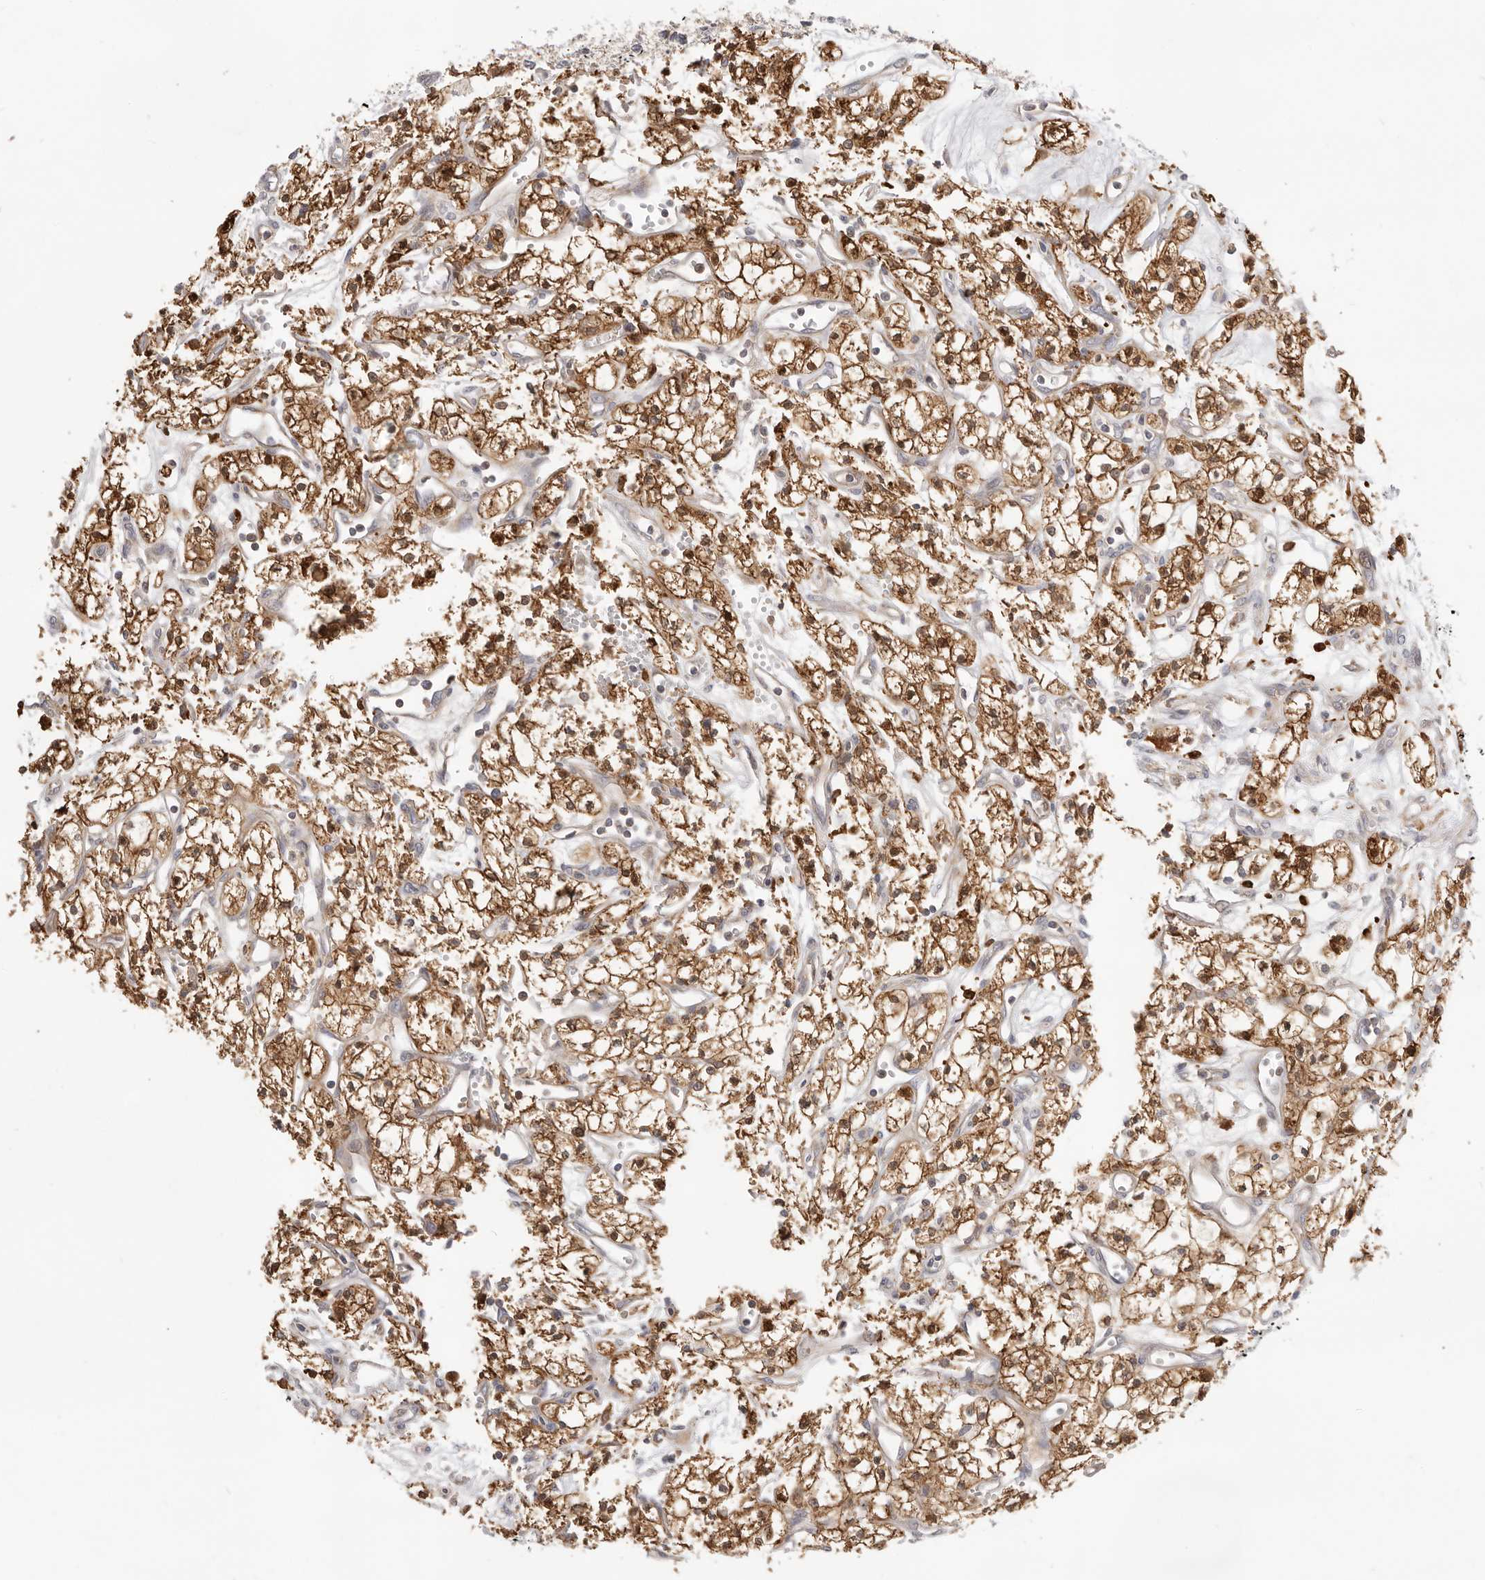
{"staining": {"intensity": "moderate", "quantity": ">75%", "location": "cytoplasmic/membranous"}, "tissue": "renal cancer", "cell_type": "Tumor cells", "image_type": "cancer", "snomed": [{"axis": "morphology", "description": "Adenocarcinoma, NOS"}, {"axis": "topography", "description": "Kidney"}], "caption": "Protein expression analysis of human renal adenocarcinoma reveals moderate cytoplasmic/membranous staining in approximately >75% of tumor cells.", "gene": "USH1C", "patient": {"sex": "male", "age": 59}}